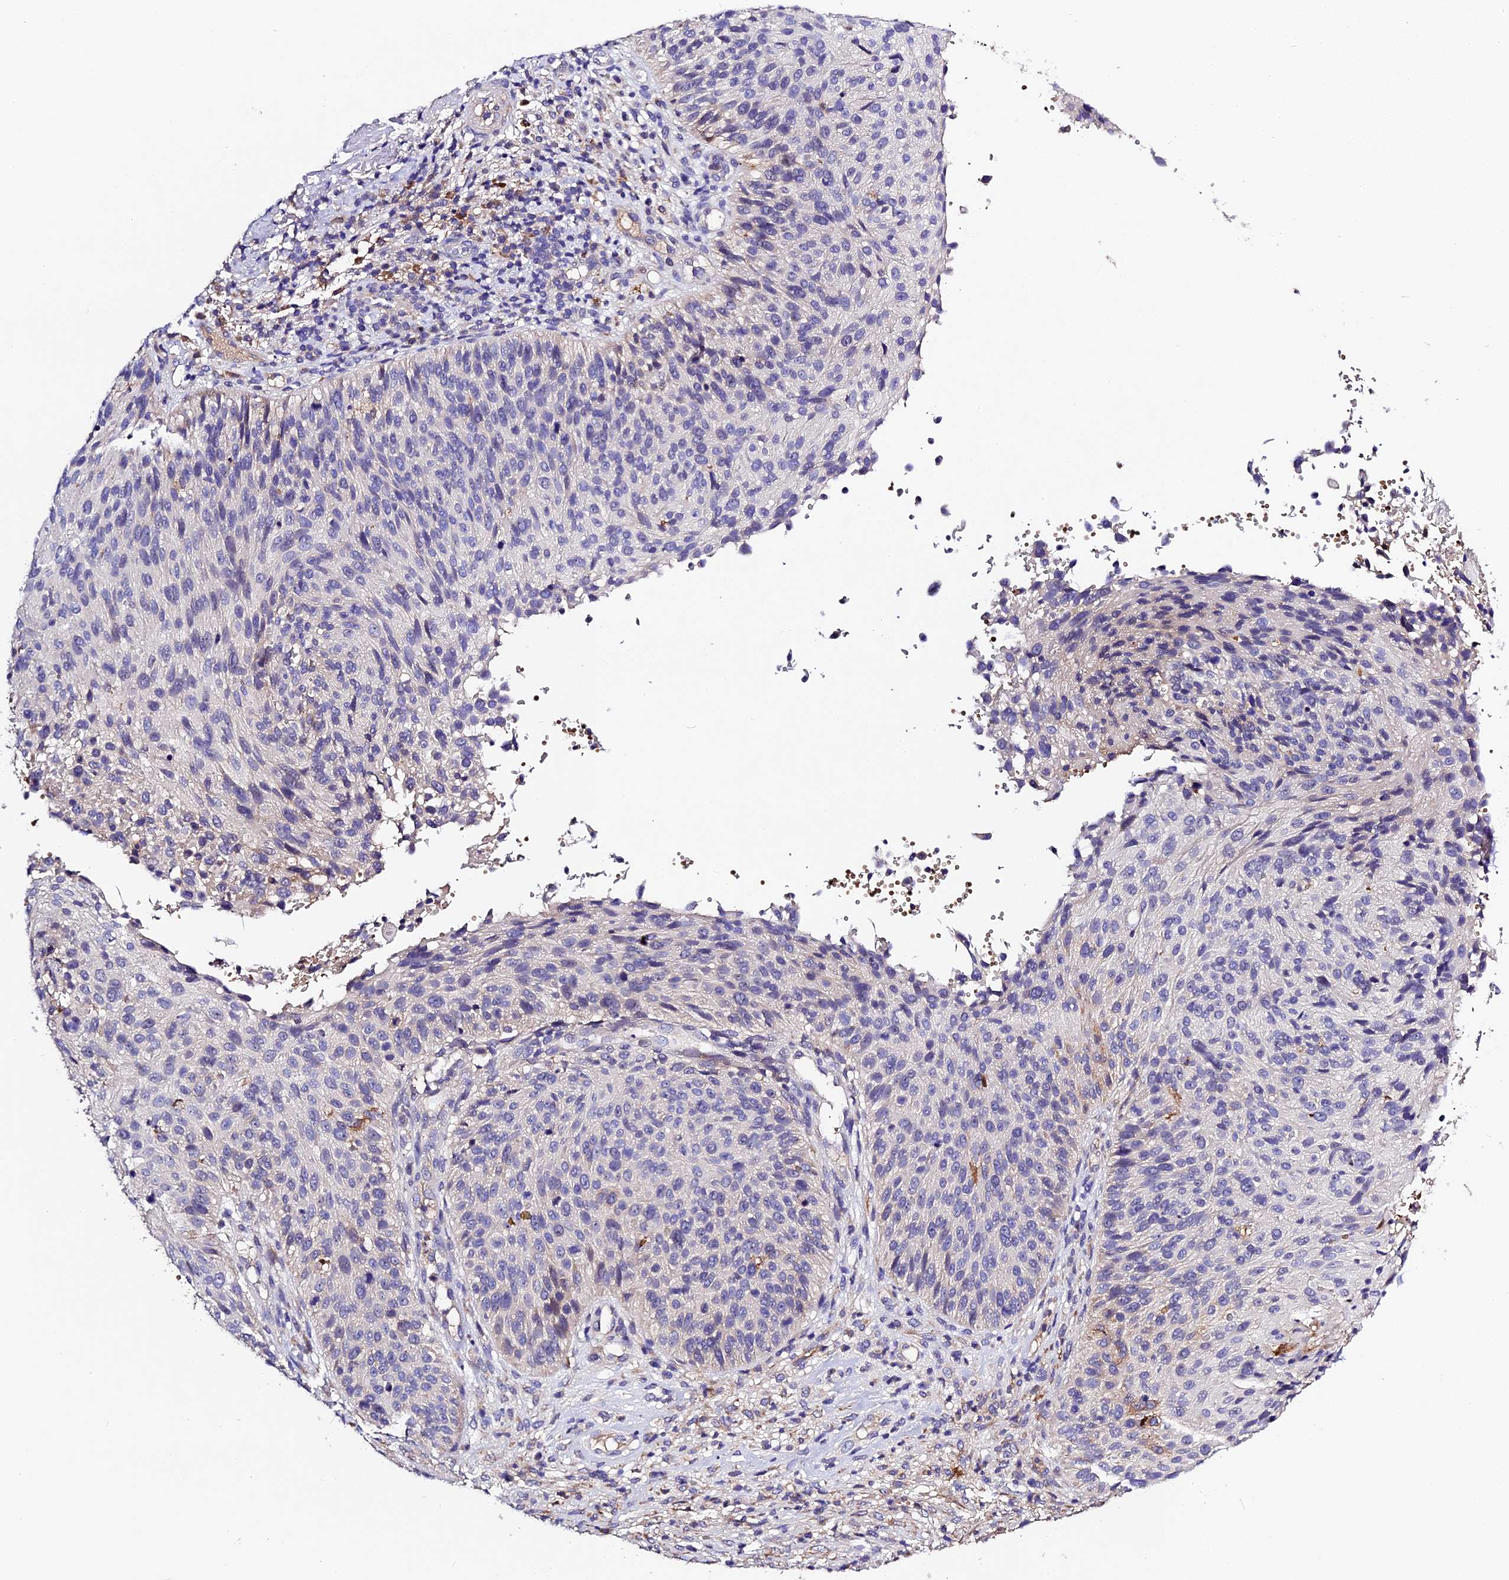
{"staining": {"intensity": "negative", "quantity": "none", "location": "none"}, "tissue": "cervical cancer", "cell_type": "Tumor cells", "image_type": "cancer", "snomed": [{"axis": "morphology", "description": "Squamous cell carcinoma, NOS"}, {"axis": "topography", "description": "Cervix"}], "caption": "The image reveals no significant positivity in tumor cells of cervical cancer (squamous cell carcinoma).", "gene": "CILP2", "patient": {"sex": "female", "age": 74}}